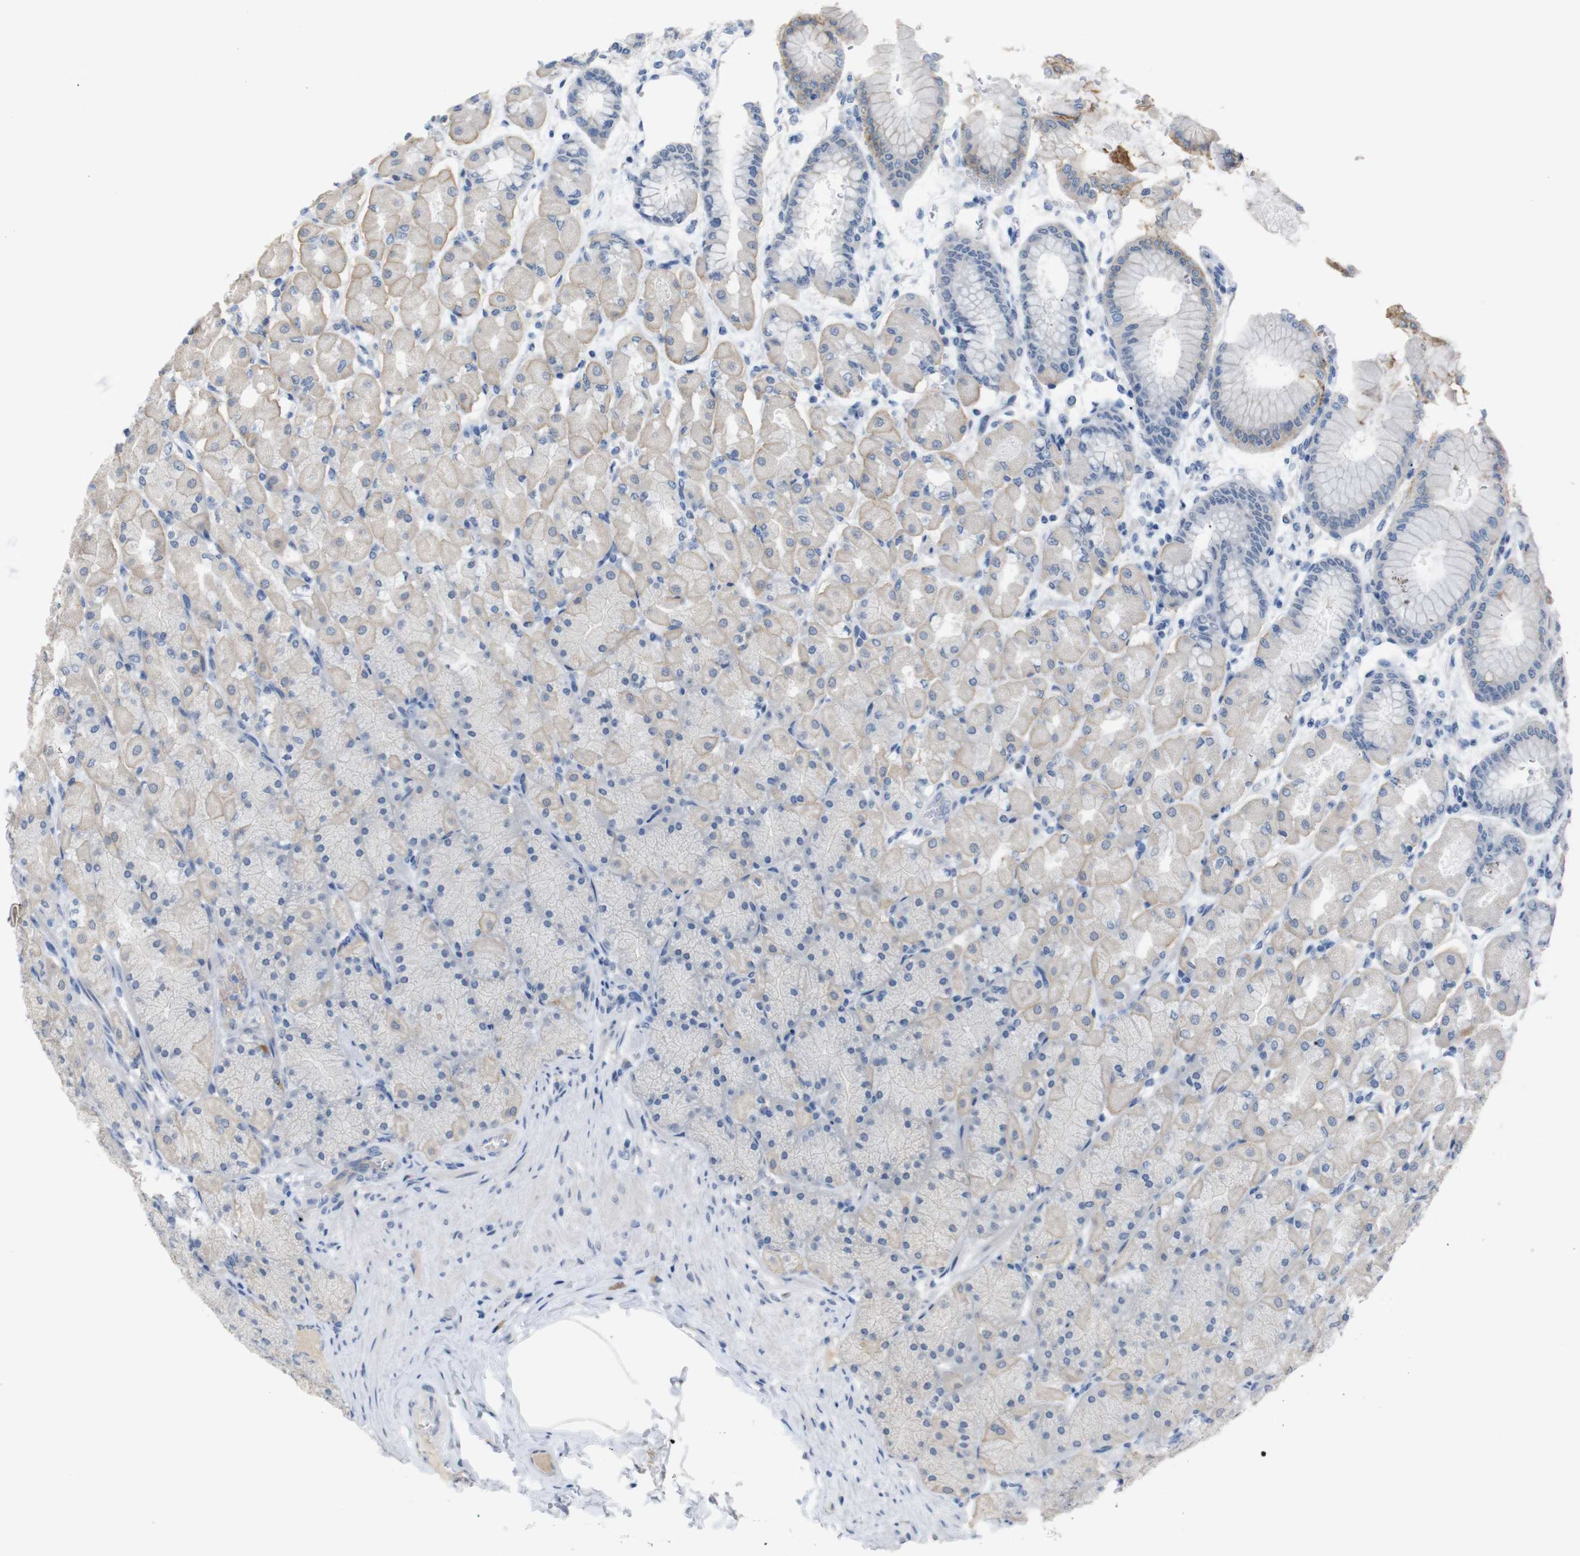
{"staining": {"intensity": "moderate", "quantity": "<25%", "location": "cytoplasmic/membranous"}, "tissue": "stomach", "cell_type": "Glandular cells", "image_type": "normal", "snomed": [{"axis": "morphology", "description": "Normal tissue, NOS"}, {"axis": "topography", "description": "Stomach, upper"}], "caption": "The histopathology image shows a brown stain indicating the presence of a protein in the cytoplasmic/membranous of glandular cells in stomach. (IHC, brightfield microscopy, high magnification).", "gene": "CHRM5", "patient": {"sex": "female", "age": 56}}